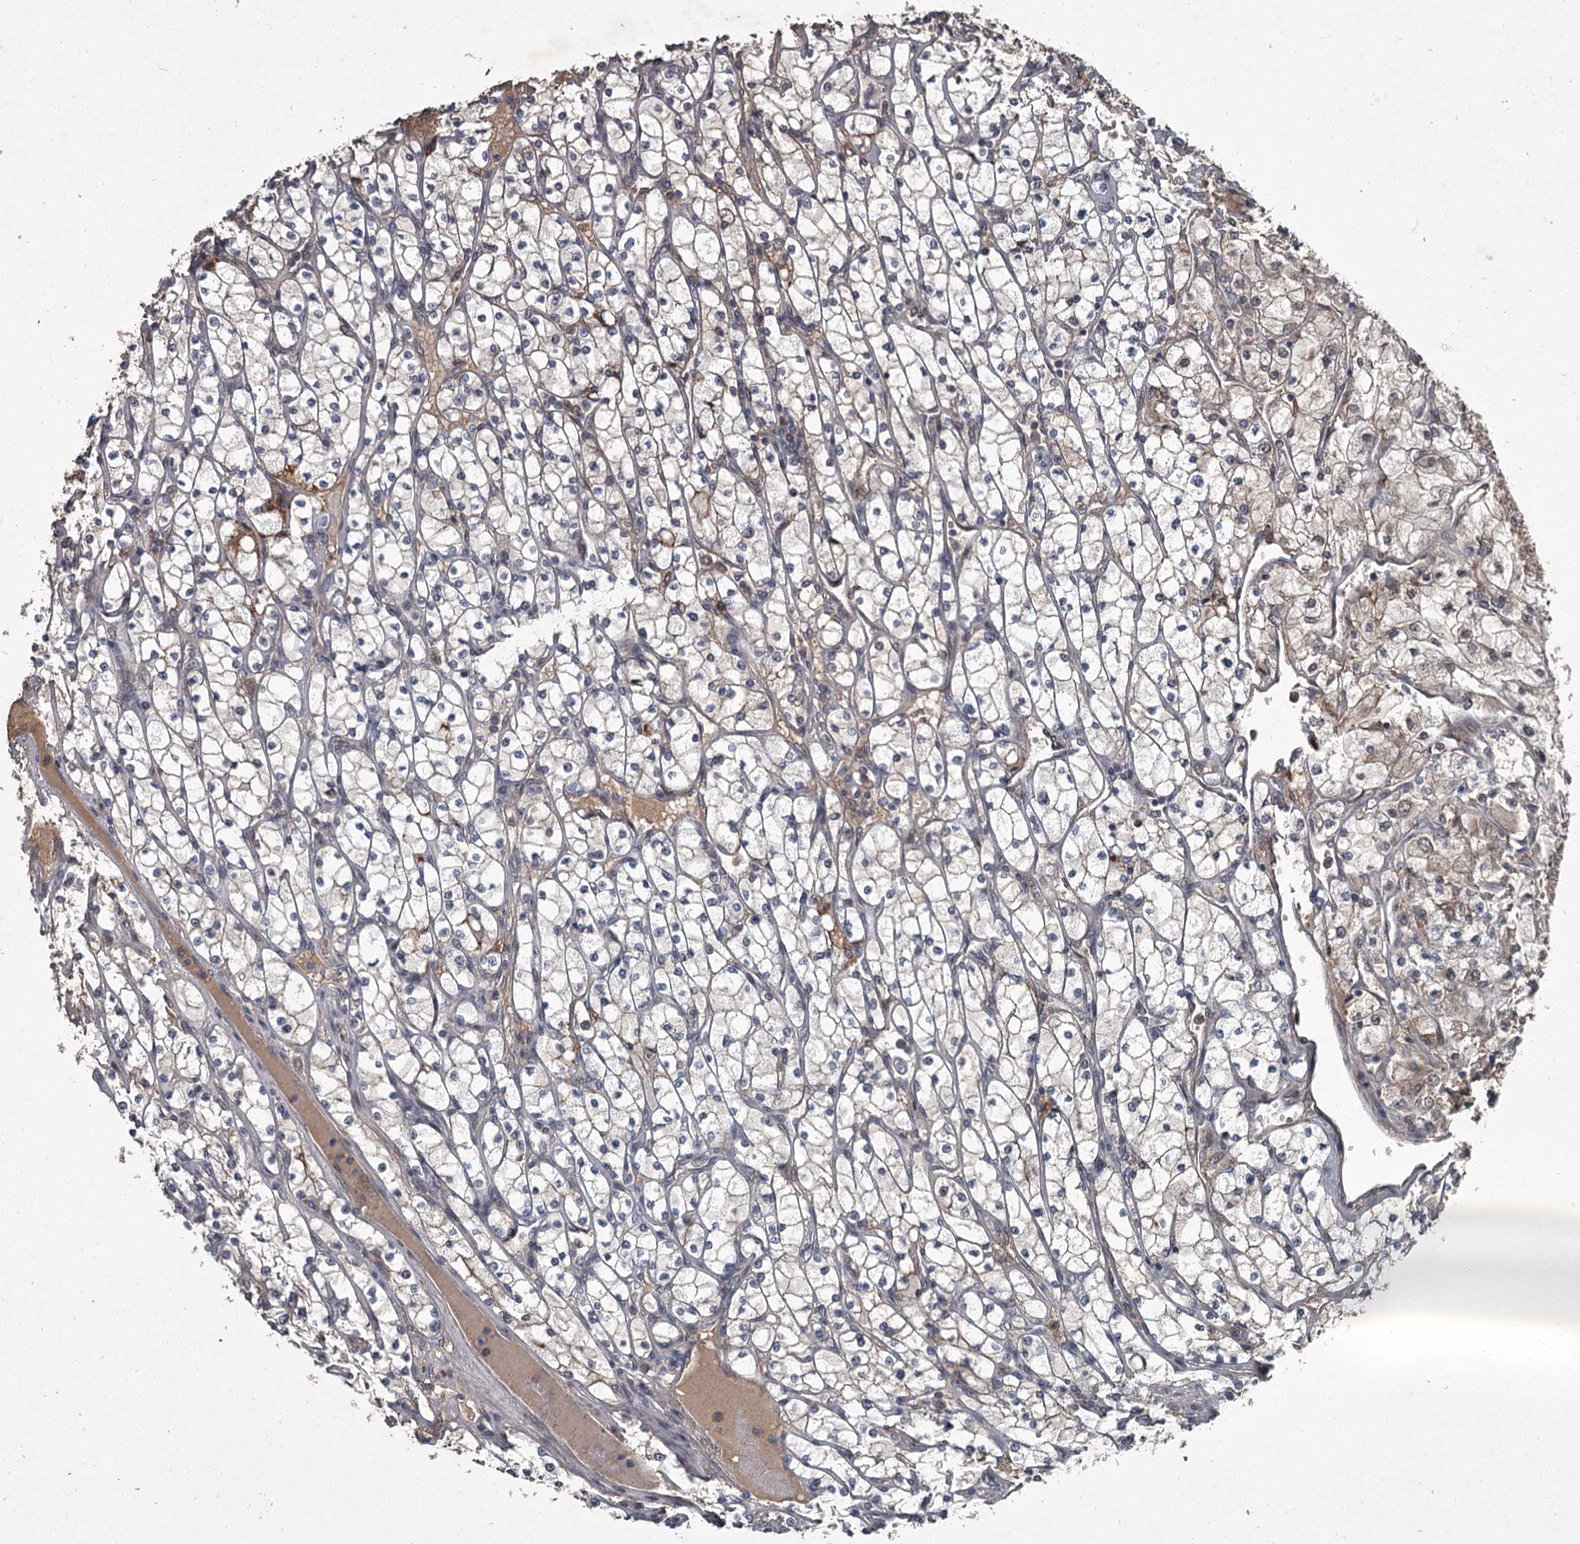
{"staining": {"intensity": "moderate", "quantity": "<25%", "location": "cytoplasmic/membranous"}, "tissue": "renal cancer", "cell_type": "Tumor cells", "image_type": "cancer", "snomed": [{"axis": "morphology", "description": "Adenocarcinoma, NOS"}, {"axis": "topography", "description": "Kidney"}], "caption": "Tumor cells show low levels of moderate cytoplasmic/membranous positivity in approximately <25% of cells in human renal adenocarcinoma. The protein is shown in brown color, while the nuclei are stained blue.", "gene": "FLVCR2", "patient": {"sex": "male", "age": 80}}